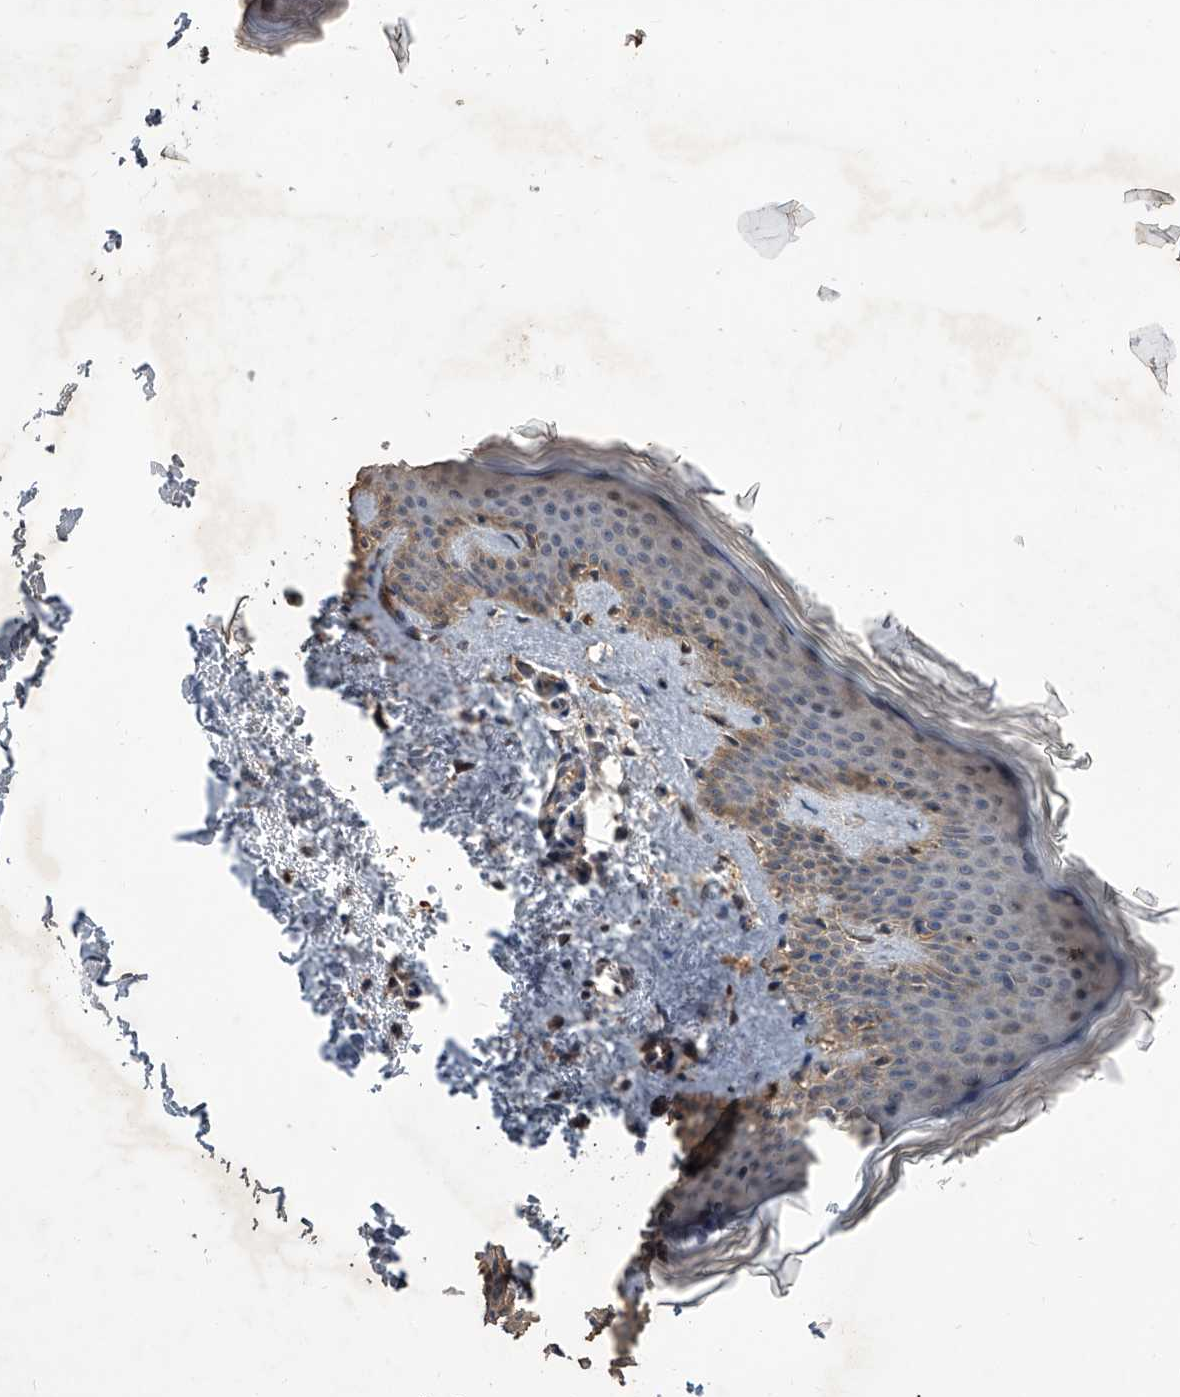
{"staining": {"intensity": "moderate", "quantity": ">75%", "location": "cytoplasmic/membranous"}, "tissue": "skin", "cell_type": "Fibroblasts", "image_type": "normal", "snomed": [{"axis": "morphology", "description": "Normal tissue, NOS"}, {"axis": "topography", "description": "Skin"}], "caption": "Protein analysis of normal skin displays moderate cytoplasmic/membranous staining in approximately >75% of fibroblasts. The staining was performed using DAB (3,3'-diaminobenzidine) to visualize the protein expression in brown, while the nuclei were stained in blue with hematoxylin (Magnification: 20x).", "gene": "BHLHE23", "patient": {"sex": "female", "age": 27}}